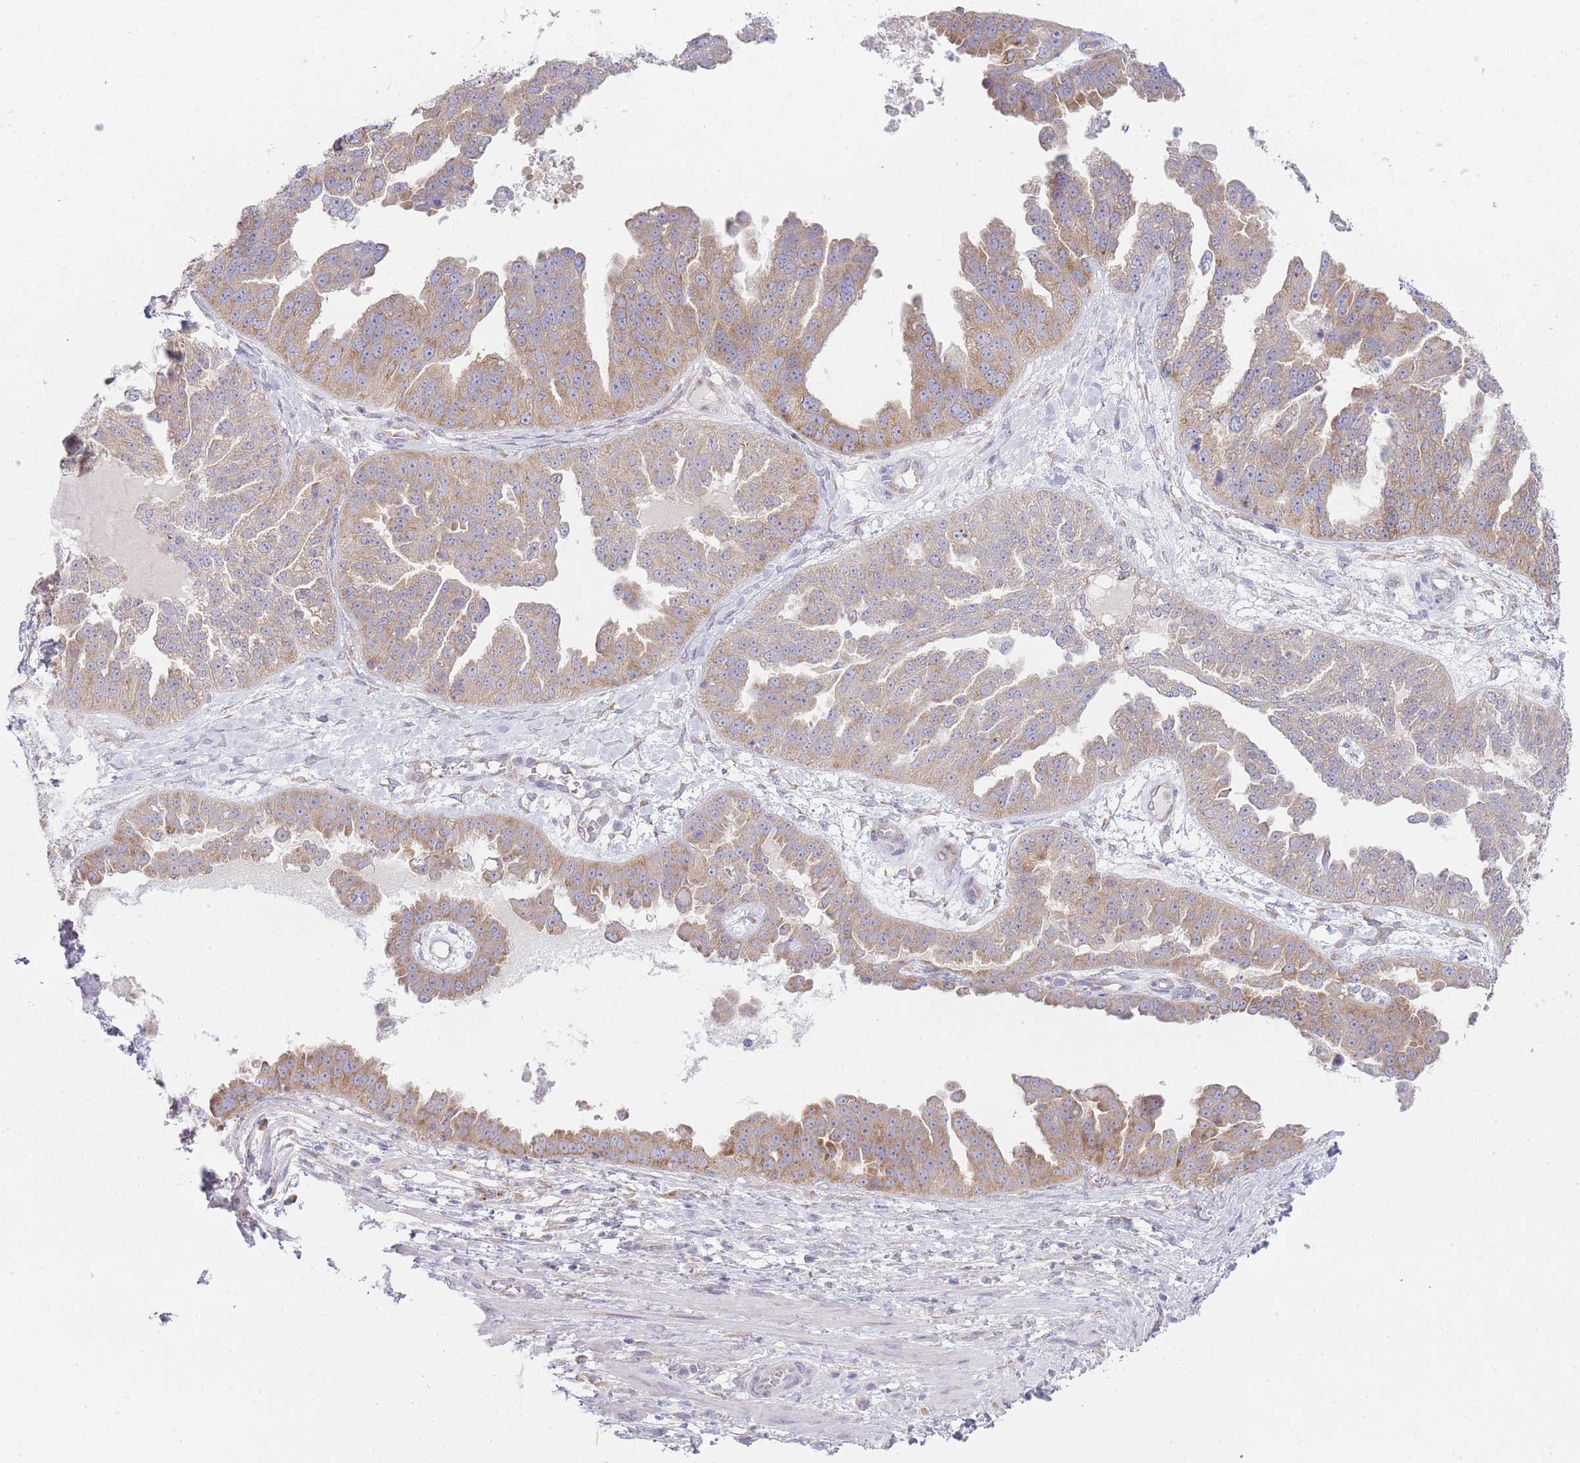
{"staining": {"intensity": "moderate", "quantity": ">75%", "location": "cytoplasmic/membranous"}, "tissue": "ovarian cancer", "cell_type": "Tumor cells", "image_type": "cancer", "snomed": [{"axis": "morphology", "description": "Cystadenocarcinoma, serous, NOS"}, {"axis": "topography", "description": "Ovary"}], "caption": "Protein expression analysis of human ovarian cancer (serous cystadenocarcinoma) reveals moderate cytoplasmic/membranous positivity in about >75% of tumor cells.", "gene": "OR5L2", "patient": {"sex": "female", "age": 58}}